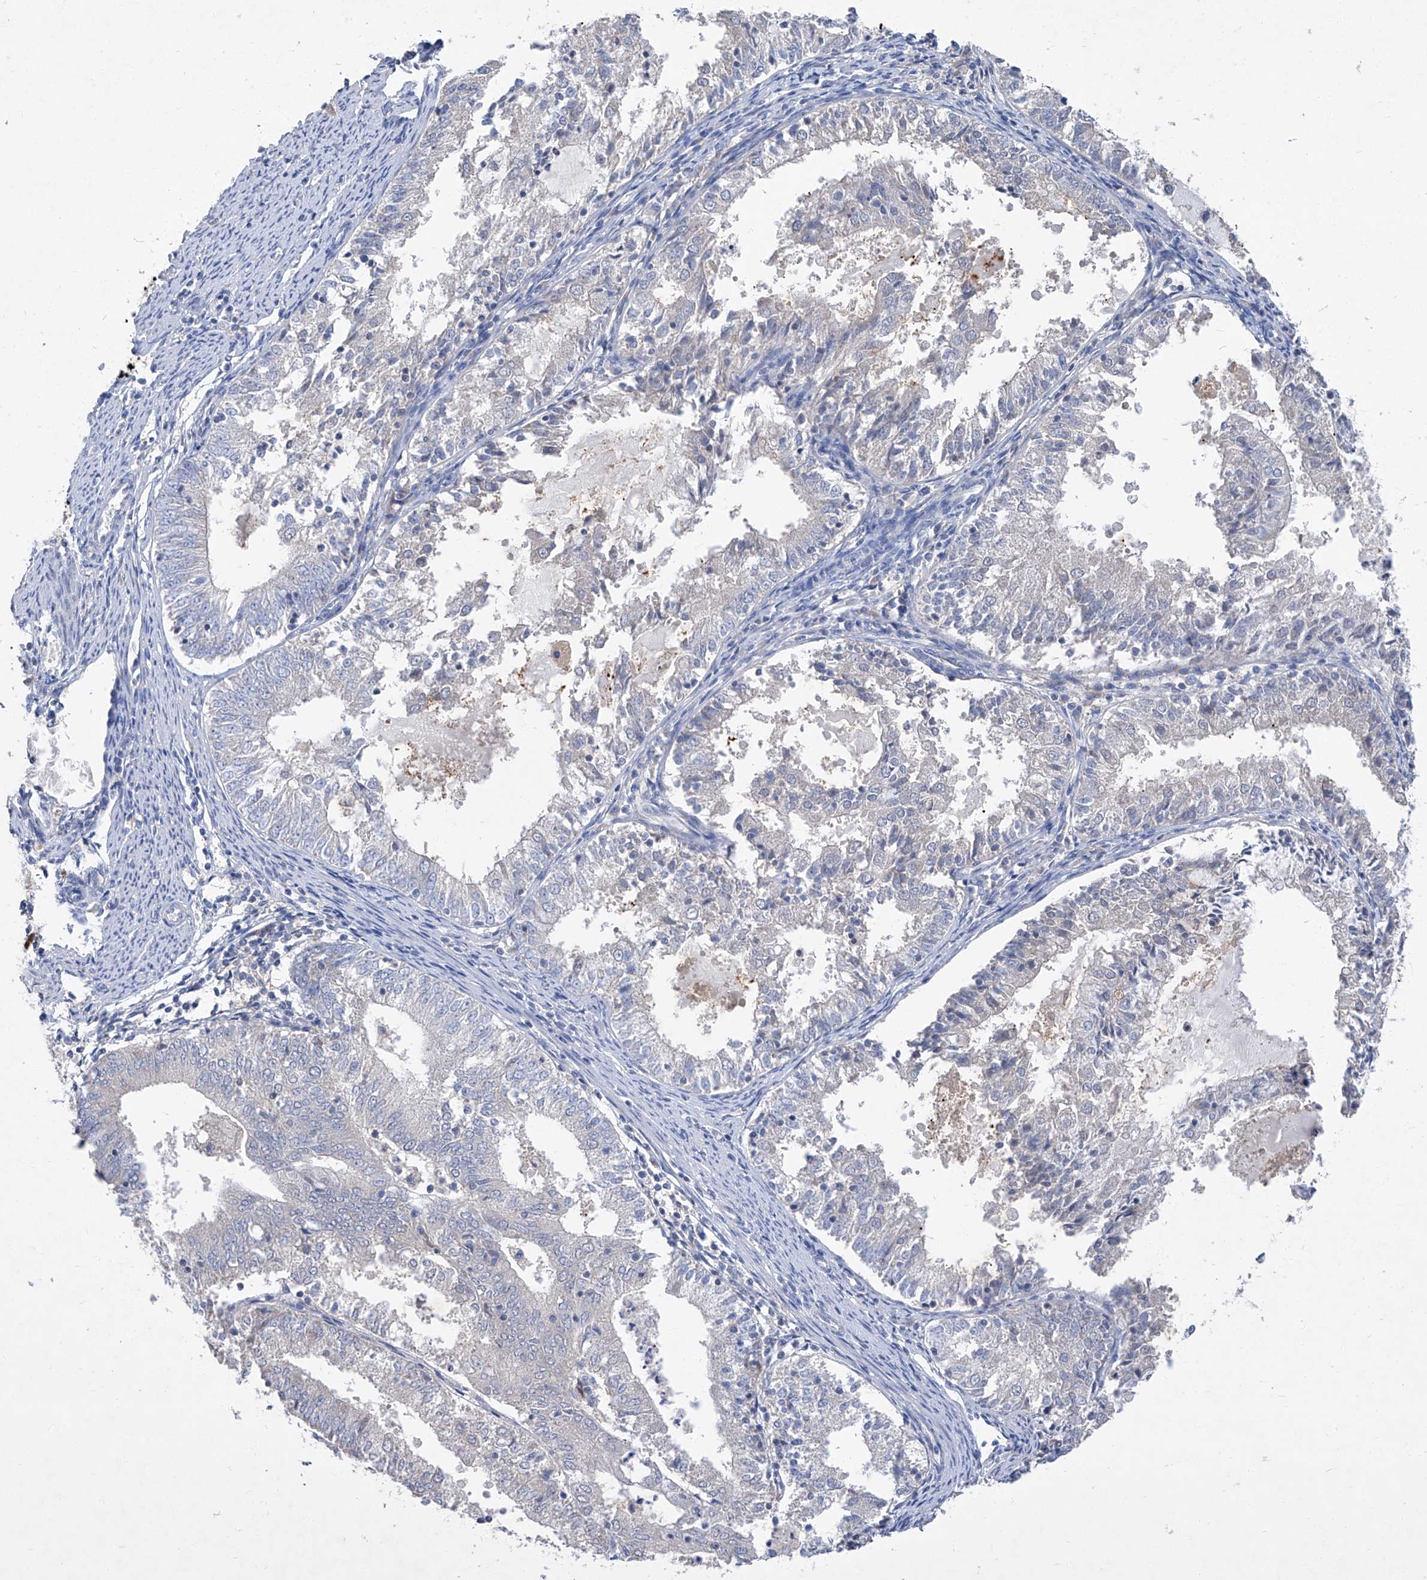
{"staining": {"intensity": "negative", "quantity": "none", "location": "none"}, "tissue": "endometrial cancer", "cell_type": "Tumor cells", "image_type": "cancer", "snomed": [{"axis": "morphology", "description": "Adenocarcinoma, NOS"}, {"axis": "topography", "description": "Endometrium"}], "caption": "Protein analysis of endometrial cancer (adenocarcinoma) shows no significant positivity in tumor cells.", "gene": "SBK2", "patient": {"sex": "female", "age": 57}}